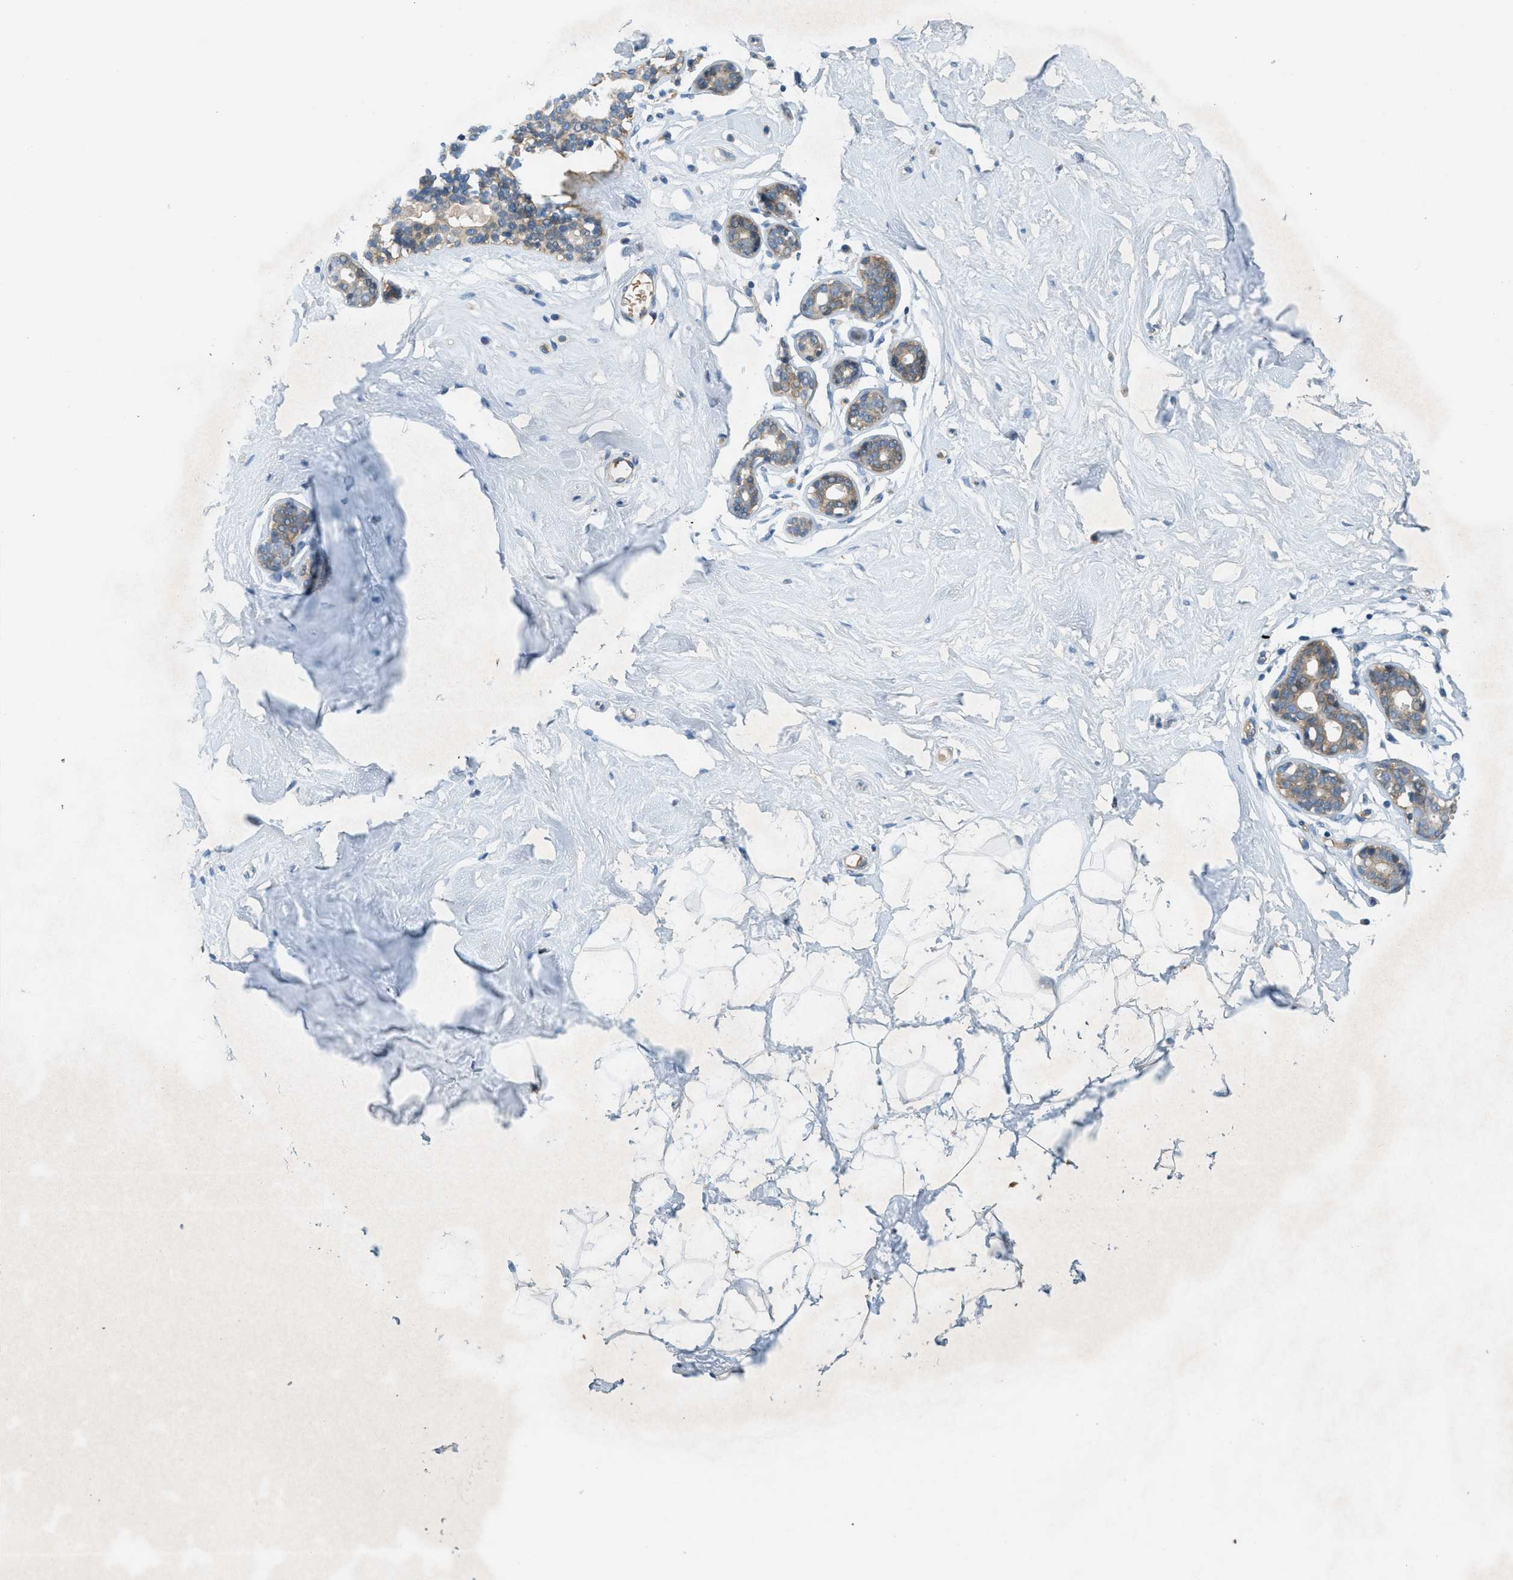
{"staining": {"intensity": "negative", "quantity": "none", "location": "none"}, "tissue": "breast", "cell_type": "Adipocytes", "image_type": "normal", "snomed": [{"axis": "morphology", "description": "Normal tissue, NOS"}, {"axis": "topography", "description": "Breast"}], "caption": "Adipocytes show no significant protein expression in benign breast. (Immunohistochemistry, brightfield microscopy, high magnification).", "gene": "ADCY6", "patient": {"sex": "female", "age": 23}}